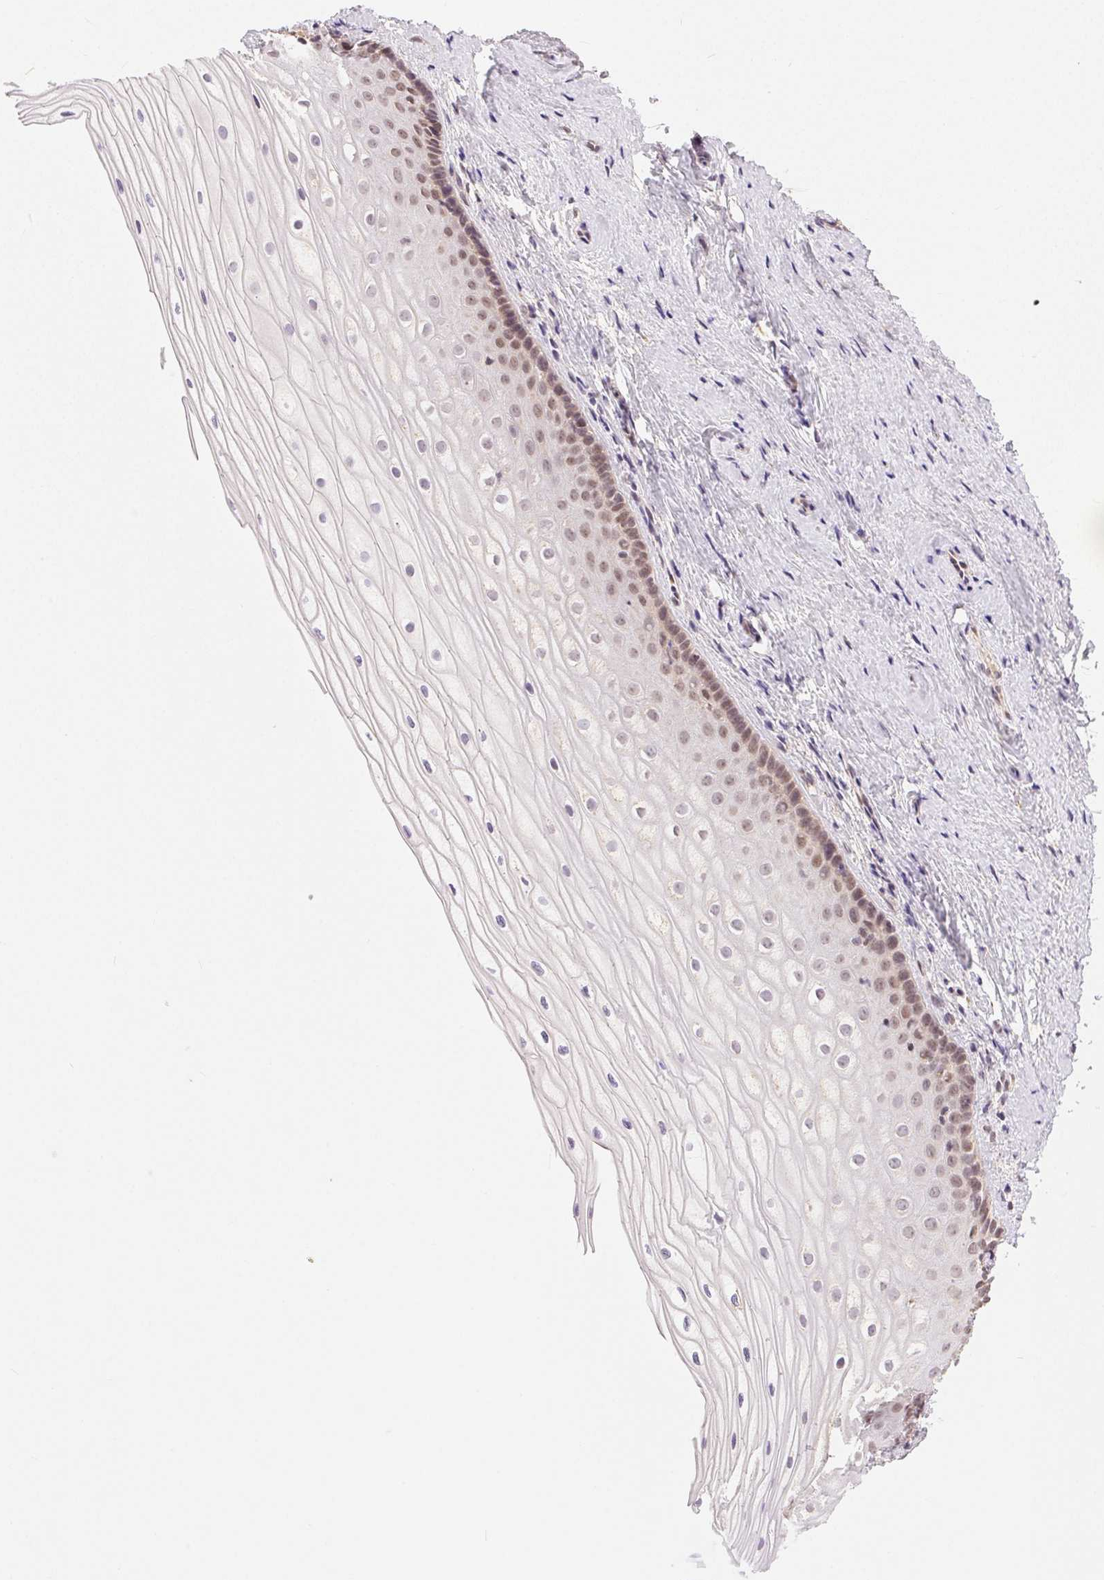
{"staining": {"intensity": "weak", "quantity": "25%-75%", "location": "nuclear"}, "tissue": "vagina", "cell_type": "Squamous epithelial cells", "image_type": "normal", "snomed": [{"axis": "morphology", "description": "Normal tissue, NOS"}, {"axis": "topography", "description": "Vagina"}], "caption": "IHC histopathology image of unremarkable vagina stained for a protein (brown), which demonstrates low levels of weak nuclear expression in about 25%-75% of squamous epithelial cells.", "gene": "PIWIL4", "patient": {"sex": "female", "age": 52}}